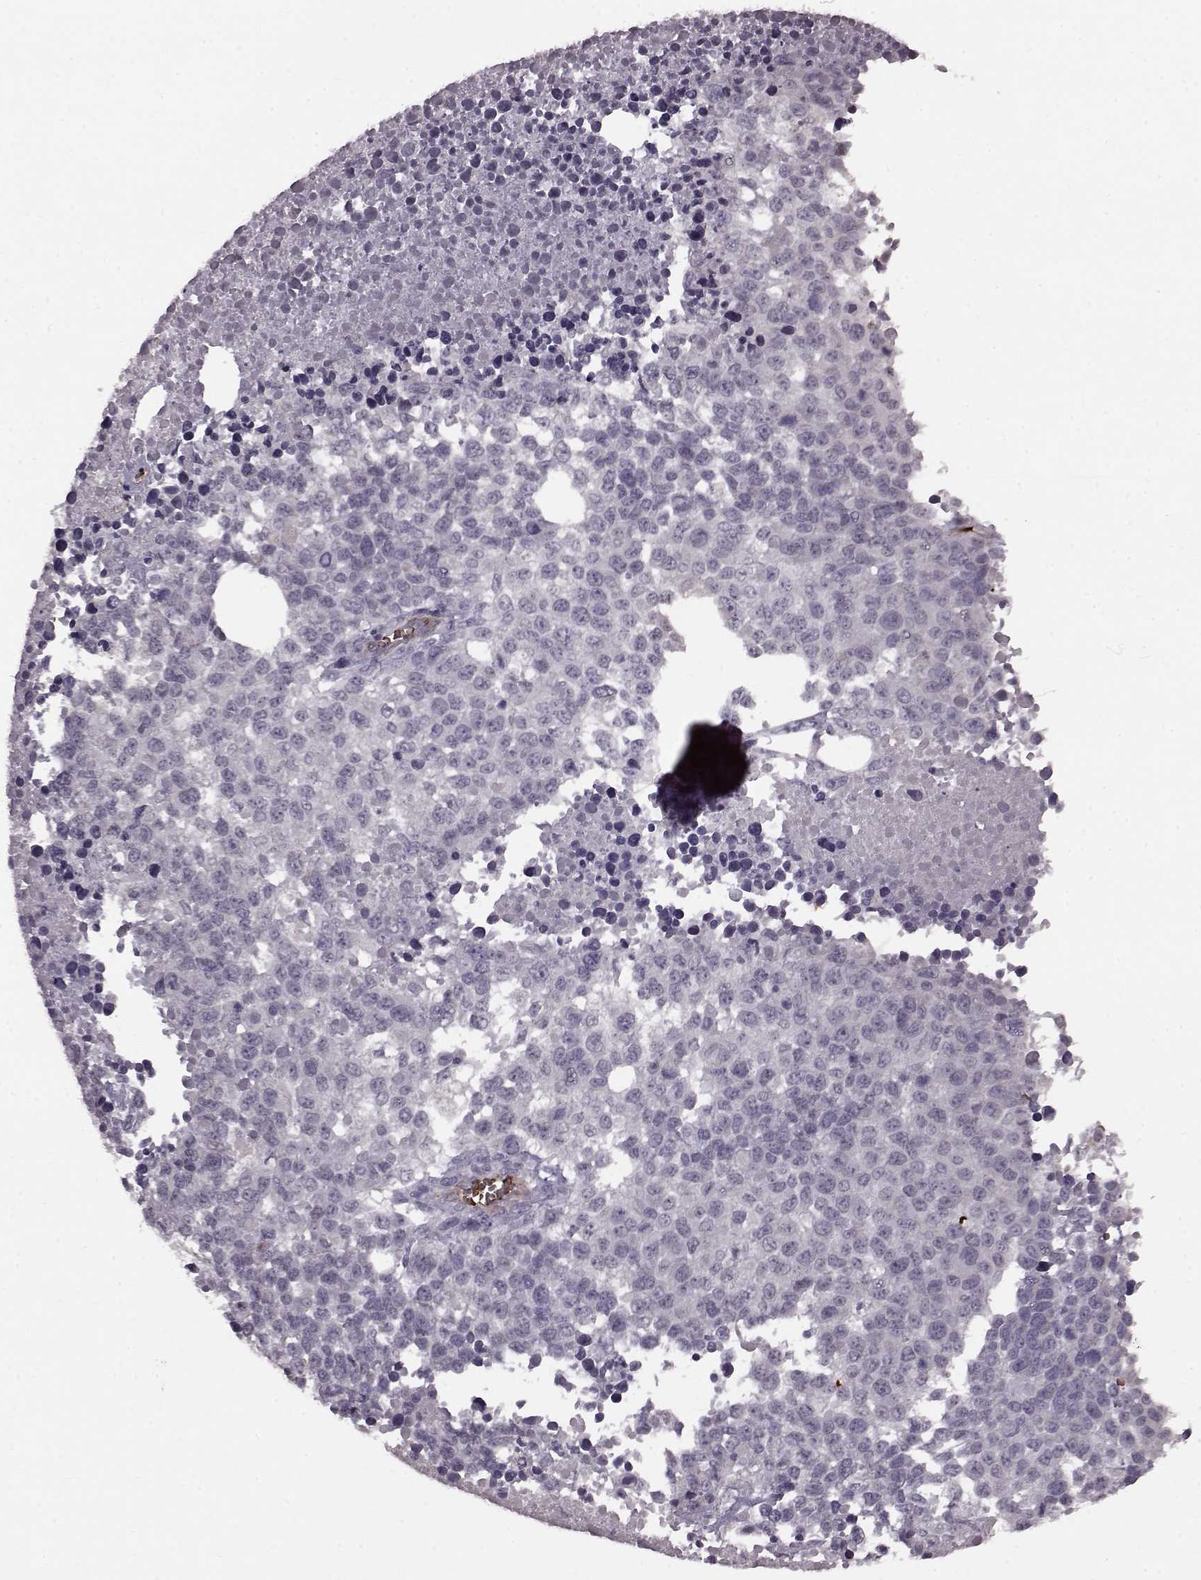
{"staining": {"intensity": "negative", "quantity": "none", "location": "none"}, "tissue": "melanoma", "cell_type": "Tumor cells", "image_type": "cancer", "snomed": [{"axis": "morphology", "description": "Malignant melanoma, Metastatic site"}, {"axis": "topography", "description": "Skin"}], "caption": "Immunohistochemistry (IHC) of human melanoma reveals no positivity in tumor cells.", "gene": "PROP1", "patient": {"sex": "male", "age": 84}}